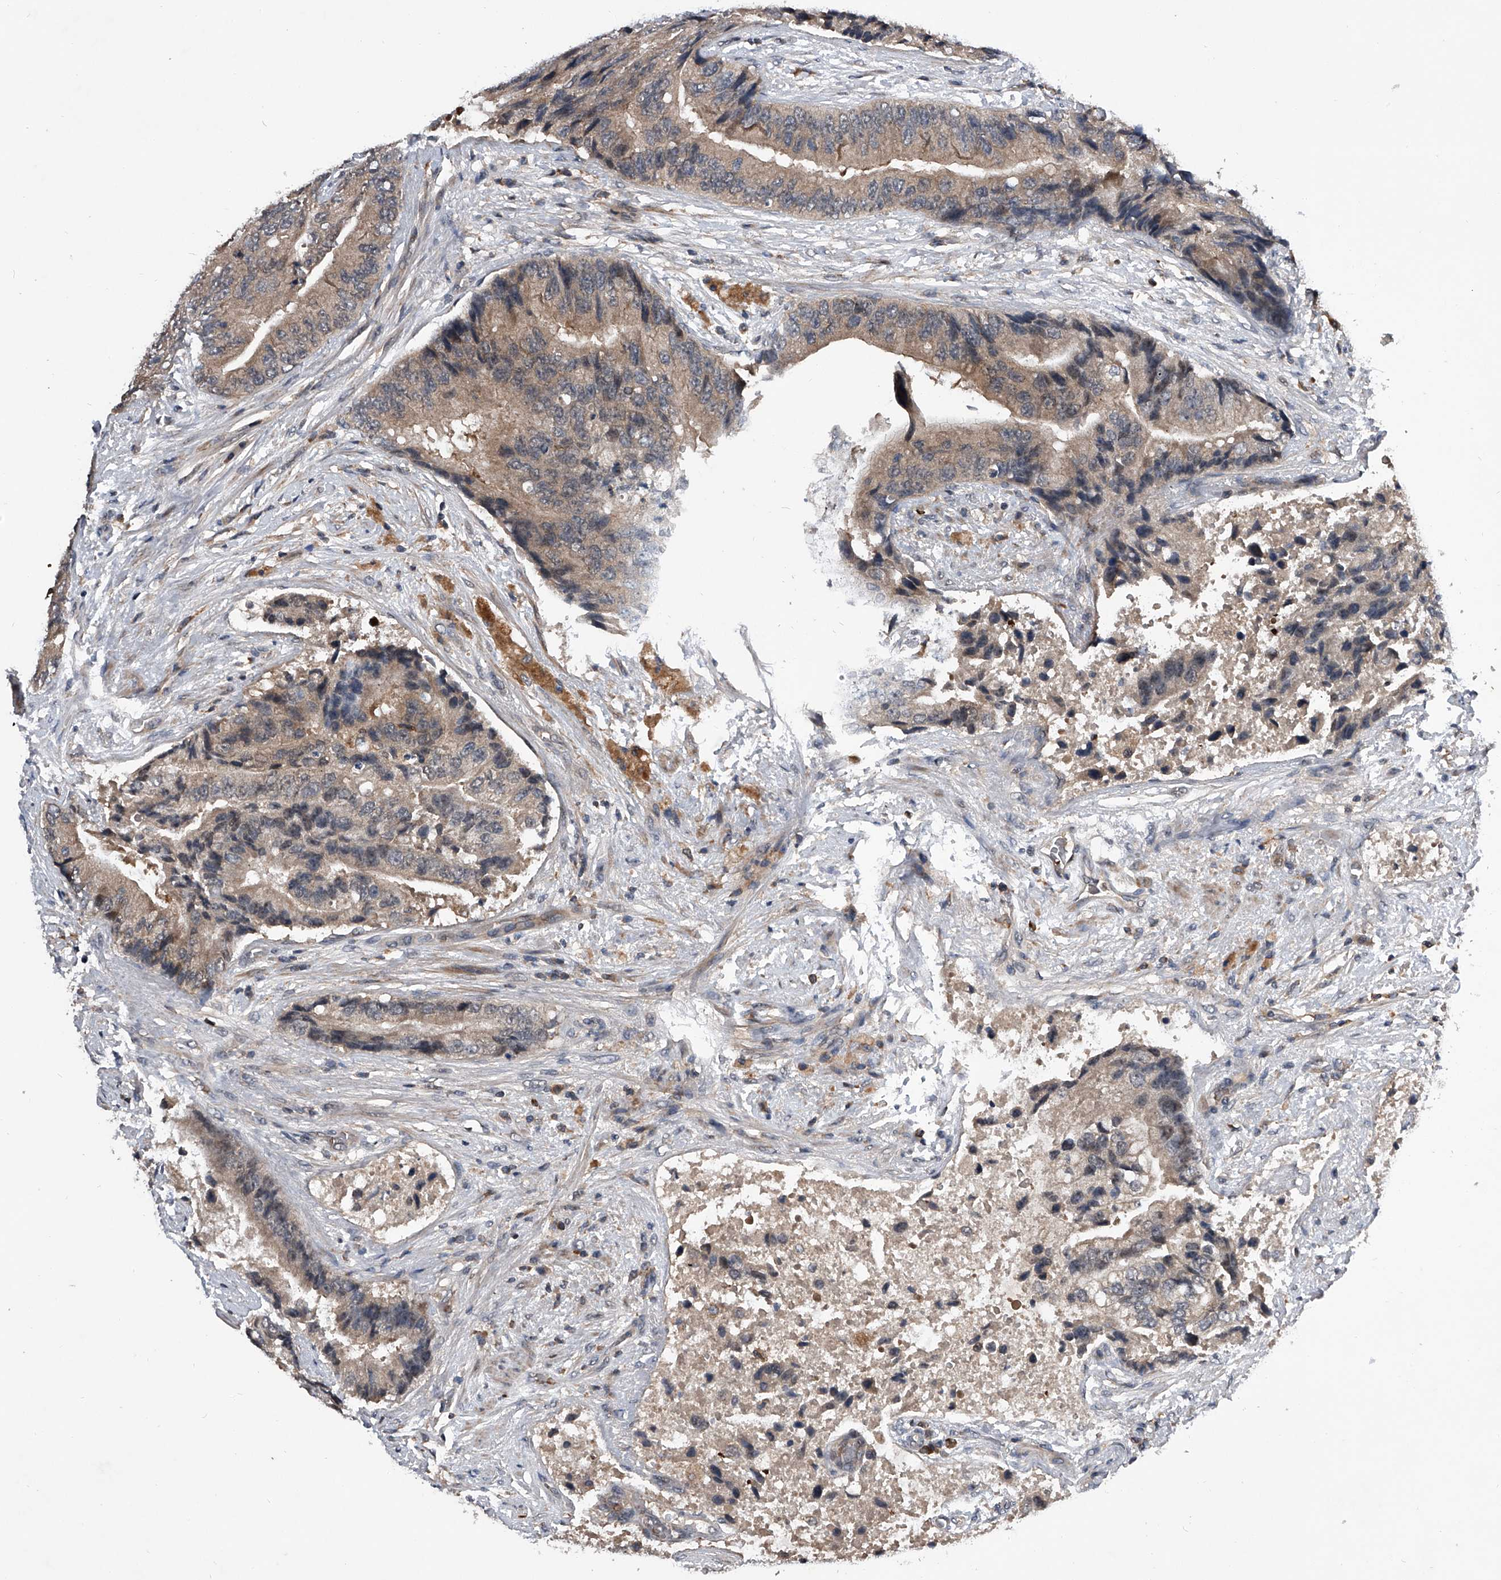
{"staining": {"intensity": "weak", "quantity": "25%-75%", "location": "cytoplasmic/membranous"}, "tissue": "prostate cancer", "cell_type": "Tumor cells", "image_type": "cancer", "snomed": [{"axis": "morphology", "description": "Adenocarcinoma, High grade"}, {"axis": "topography", "description": "Prostate"}], "caption": "Immunohistochemistry staining of adenocarcinoma (high-grade) (prostate), which shows low levels of weak cytoplasmic/membranous expression in about 25%-75% of tumor cells indicating weak cytoplasmic/membranous protein expression. The staining was performed using DAB (brown) for protein detection and nuclei were counterstained in hematoxylin (blue).", "gene": "ZNF30", "patient": {"sex": "male", "age": 70}}